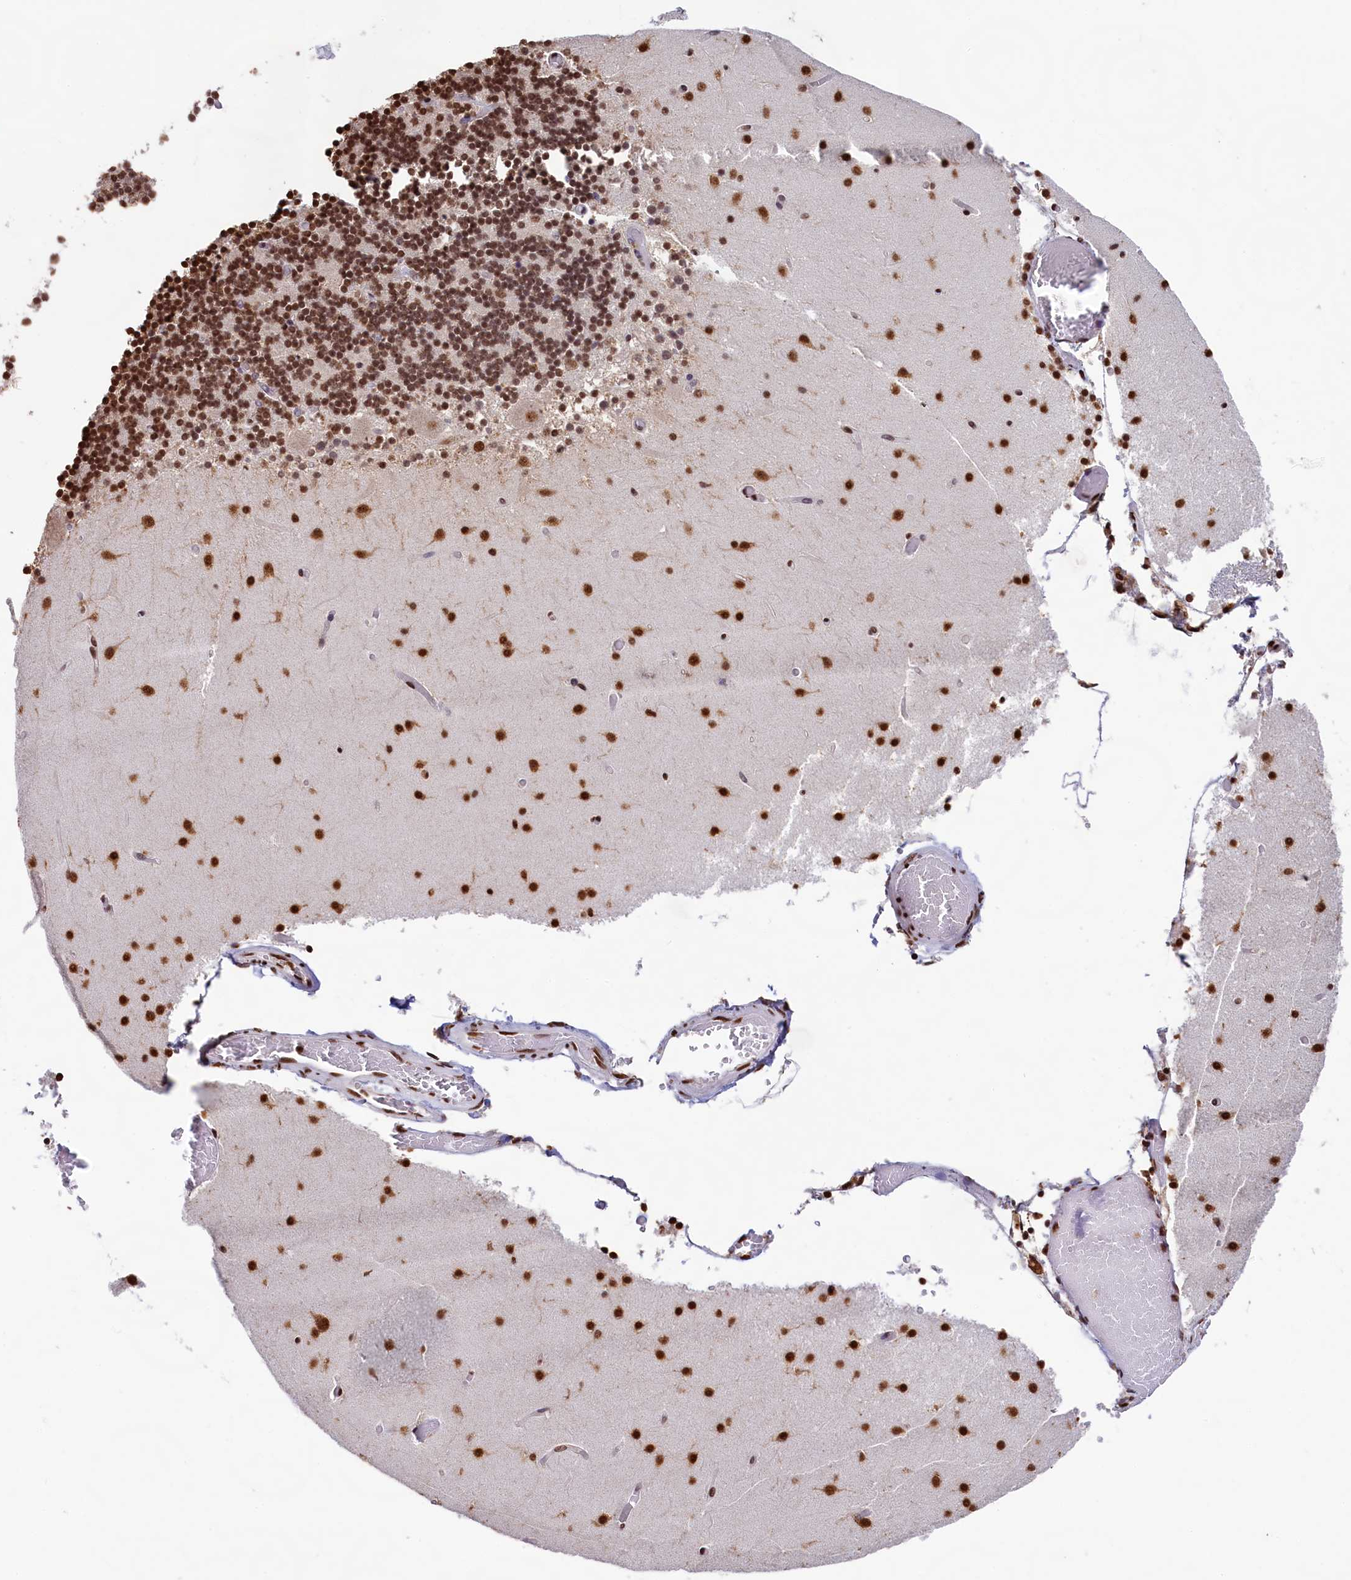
{"staining": {"intensity": "strong", "quantity": ">75%", "location": "nuclear"}, "tissue": "cerebellum", "cell_type": "Cells in granular layer", "image_type": "normal", "snomed": [{"axis": "morphology", "description": "Normal tissue, NOS"}, {"axis": "topography", "description": "Cerebellum"}], "caption": "A high-resolution image shows immunohistochemistry (IHC) staining of unremarkable cerebellum, which exhibits strong nuclear staining in about >75% of cells in granular layer.", "gene": "SNRPD2", "patient": {"sex": "female", "age": 28}}